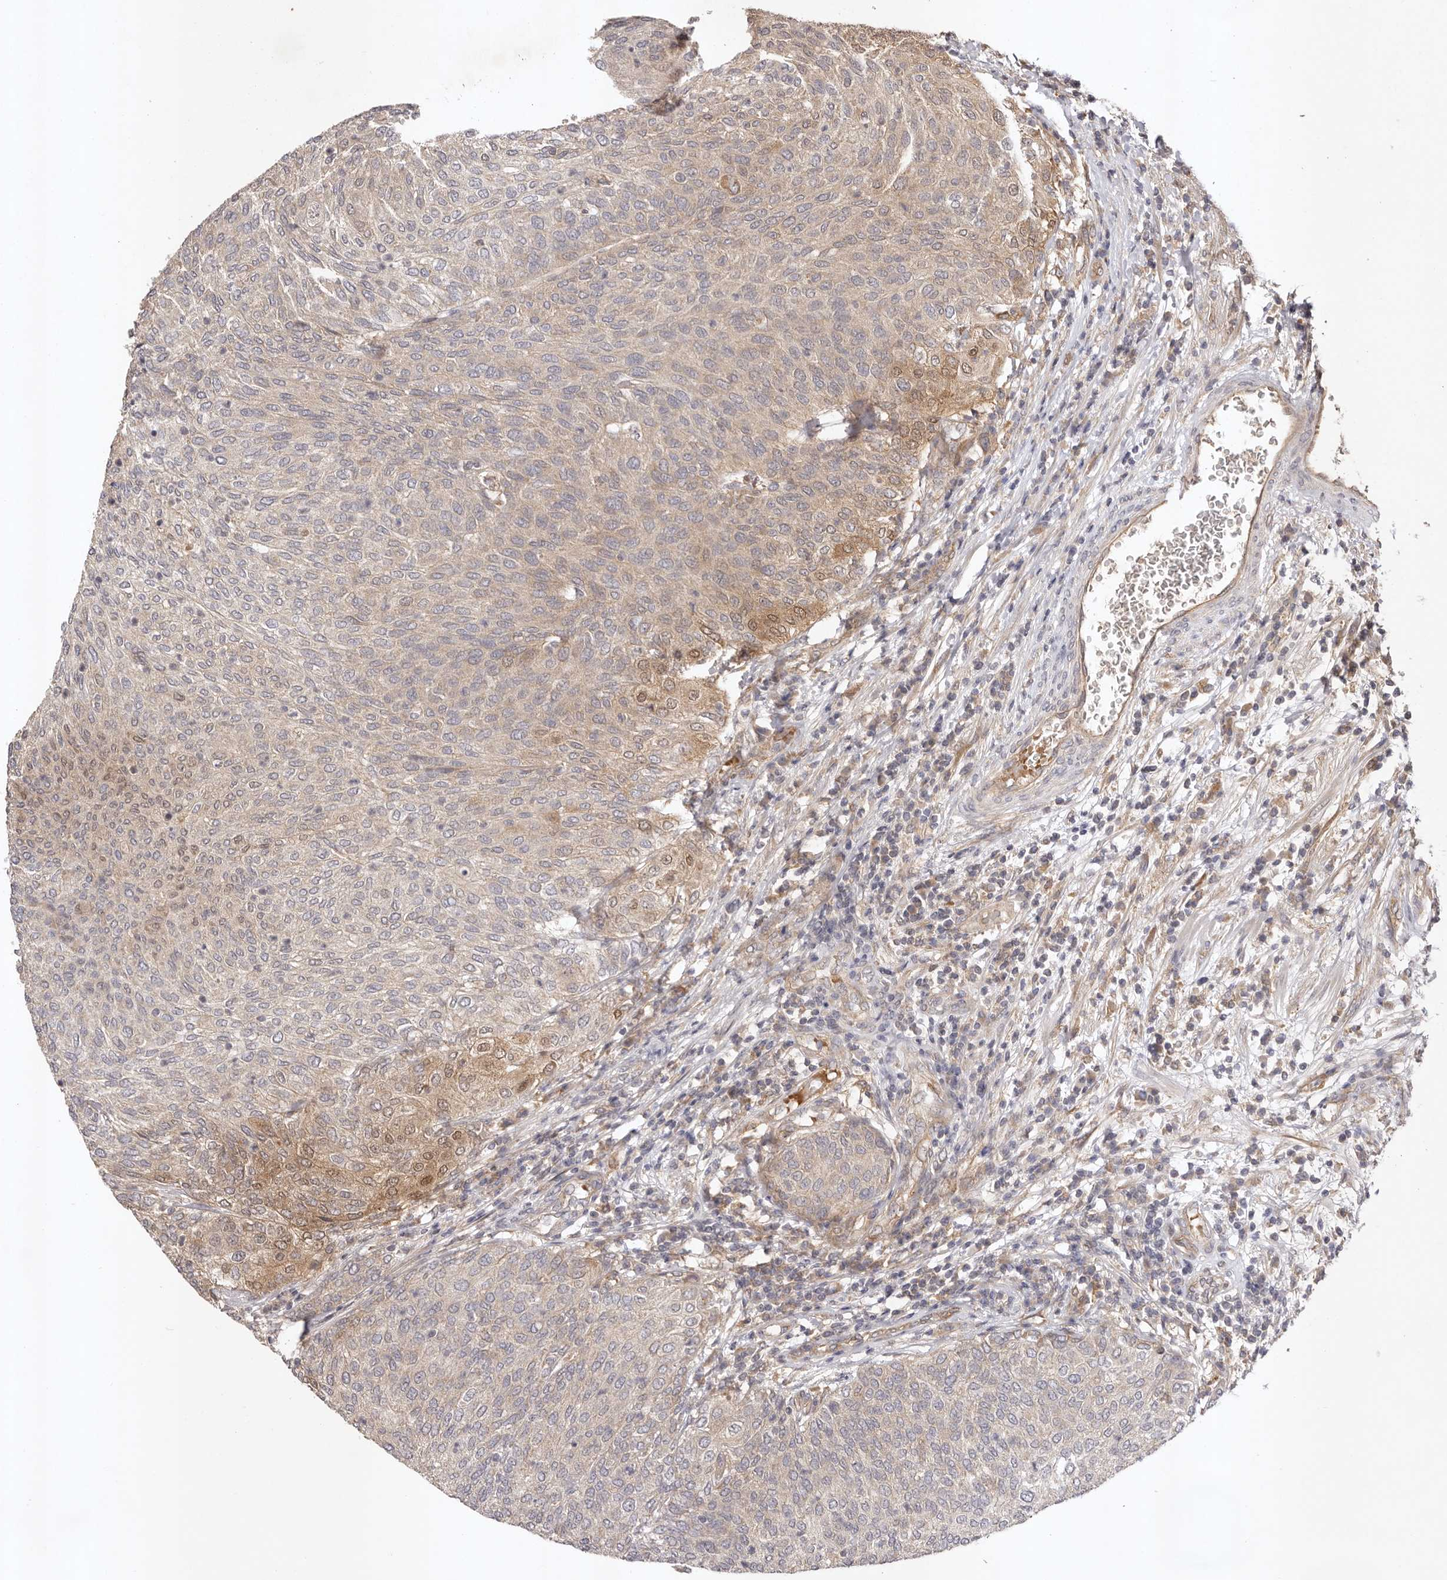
{"staining": {"intensity": "moderate", "quantity": "<25%", "location": "cytoplasmic/membranous,nuclear"}, "tissue": "urothelial cancer", "cell_type": "Tumor cells", "image_type": "cancer", "snomed": [{"axis": "morphology", "description": "Urothelial carcinoma, Low grade"}, {"axis": "topography", "description": "Urinary bladder"}], "caption": "The histopathology image demonstrates staining of urothelial cancer, revealing moderate cytoplasmic/membranous and nuclear protein positivity (brown color) within tumor cells. (brown staining indicates protein expression, while blue staining denotes nuclei).", "gene": "UBR2", "patient": {"sex": "female", "age": 79}}